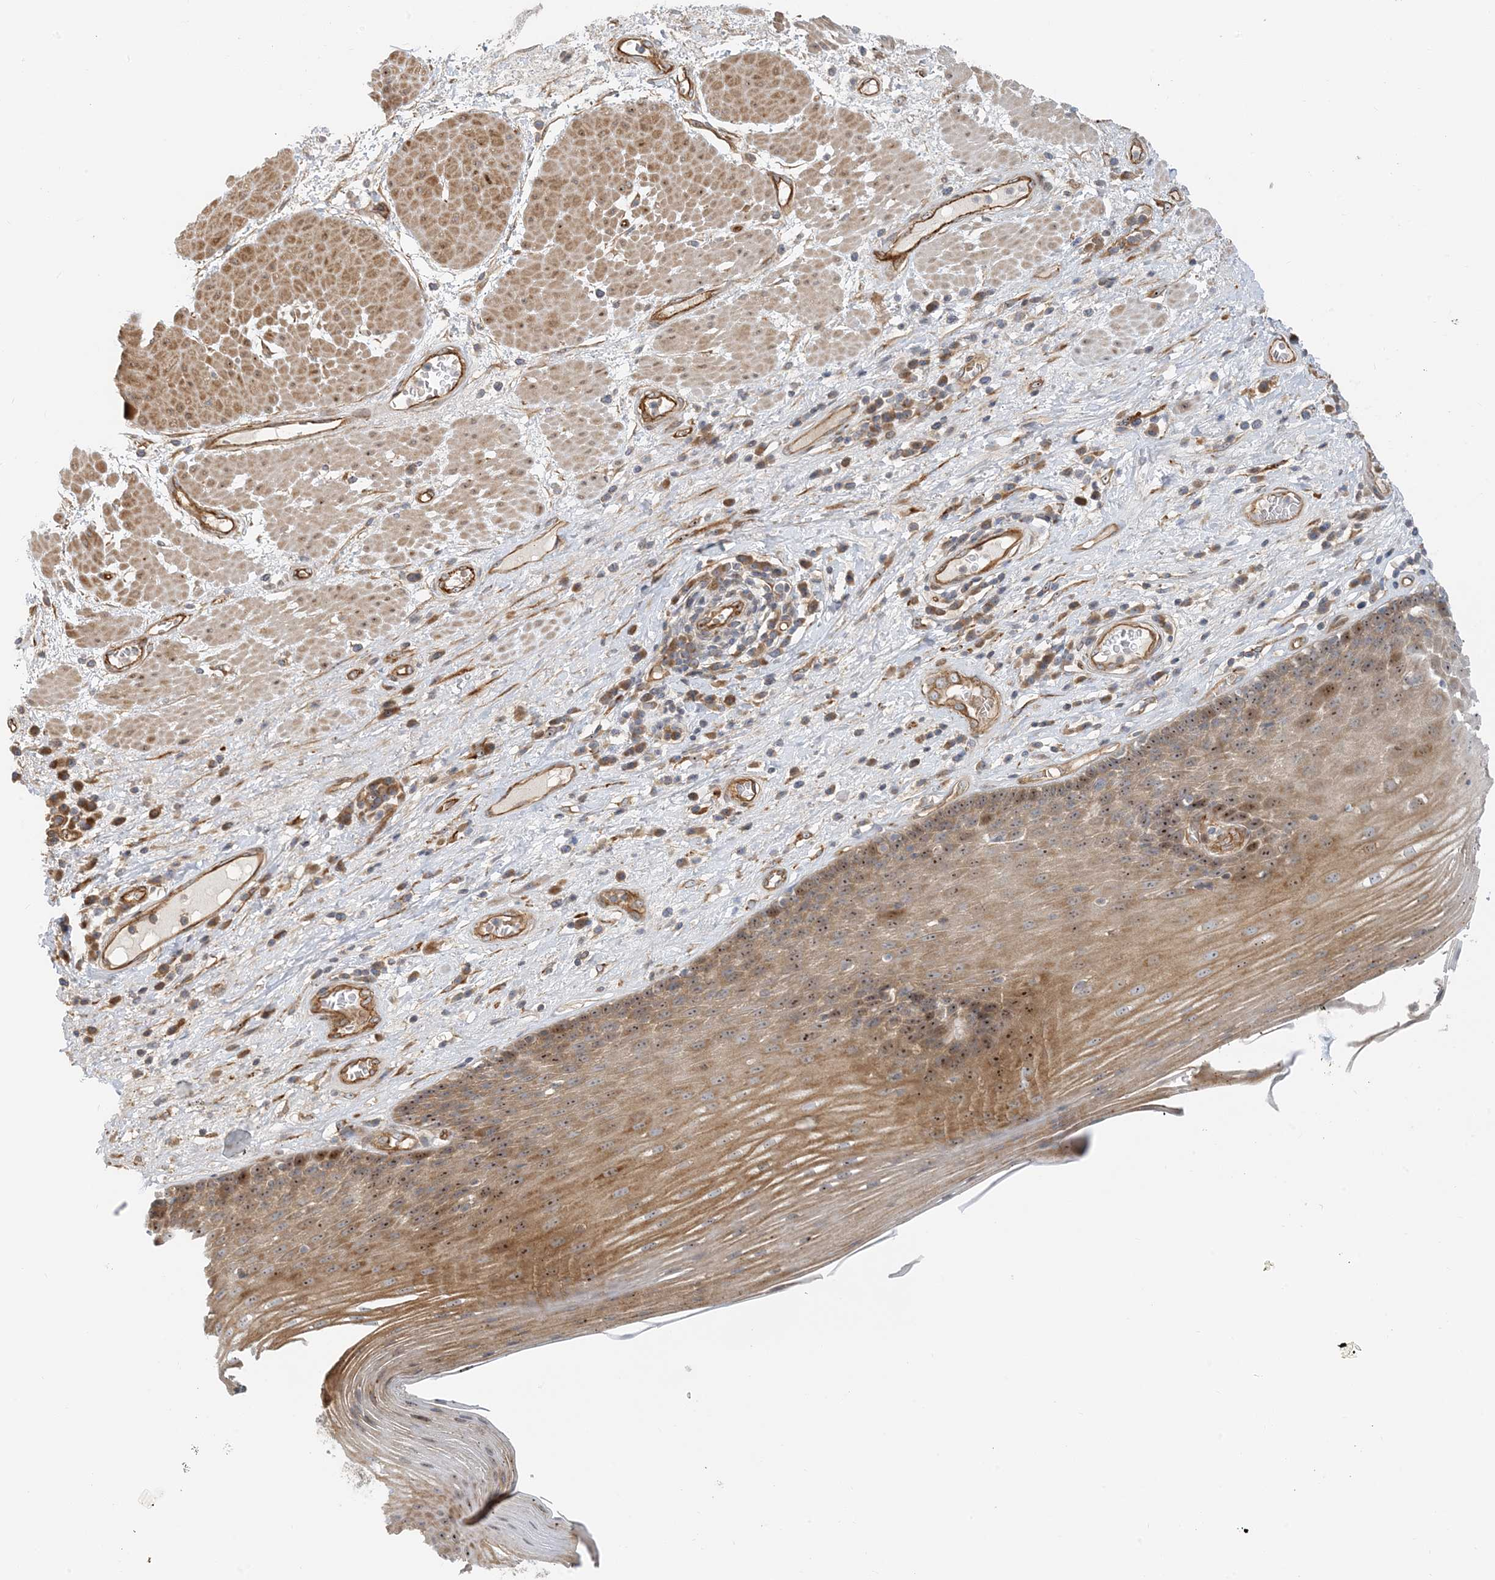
{"staining": {"intensity": "moderate", "quantity": ">75%", "location": "cytoplasmic/membranous,nuclear"}, "tissue": "esophagus", "cell_type": "Squamous epithelial cells", "image_type": "normal", "snomed": [{"axis": "morphology", "description": "Normal tissue, NOS"}, {"axis": "topography", "description": "Esophagus"}], "caption": "Protein staining by IHC shows moderate cytoplasmic/membranous,nuclear positivity in about >75% of squamous epithelial cells in normal esophagus.", "gene": "MYL5", "patient": {"sex": "male", "age": 62}}